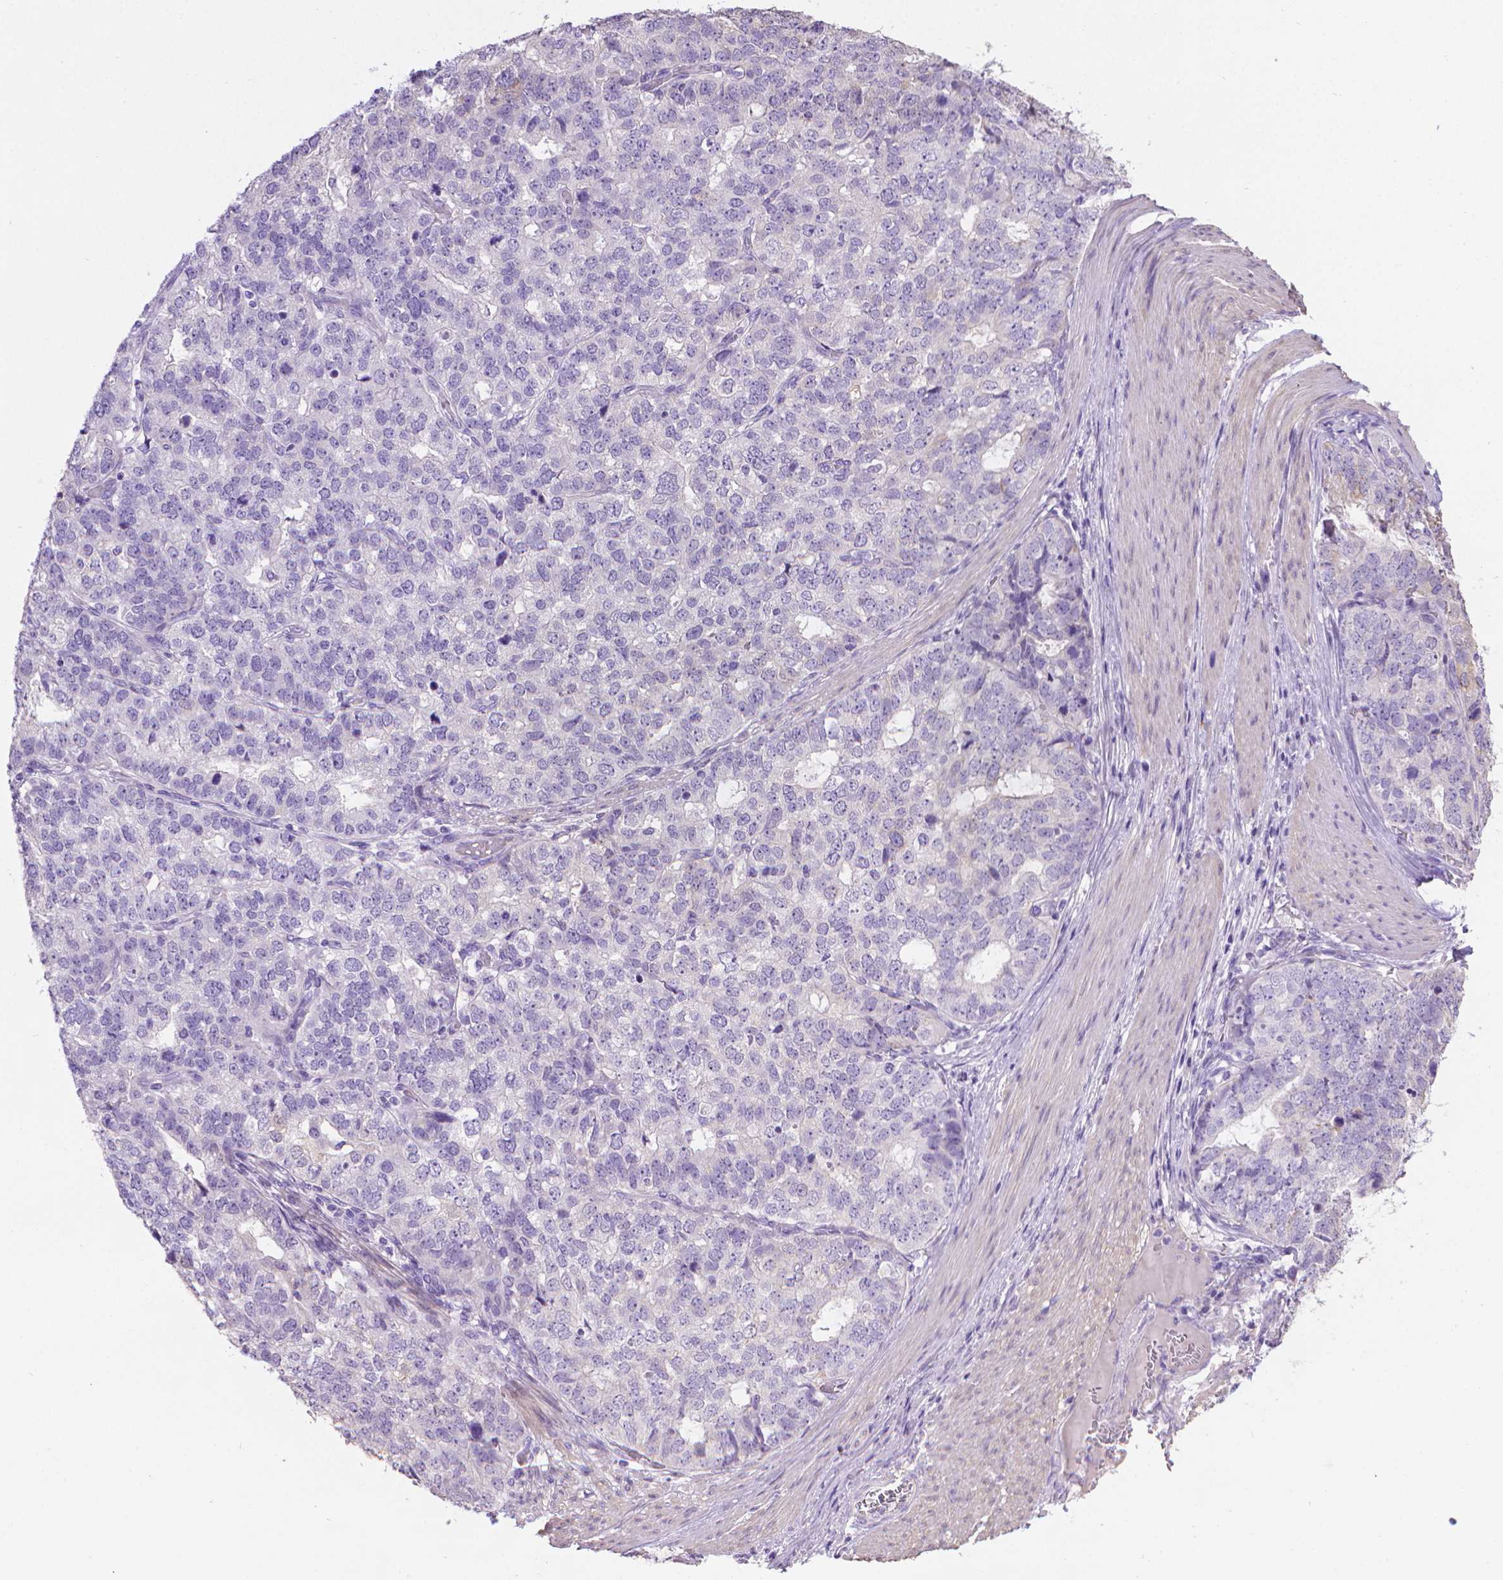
{"staining": {"intensity": "negative", "quantity": "none", "location": "none"}, "tissue": "stomach cancer", "cell_type": "Tumor cells", "image_type": "cancer", "snomed": [{"axis": "morphology", "description": "Adenocarcinoma, NOS"}, {"axis": "topography", "description": "Stomach"}], "caption": "The photomicrograph exhibits no staining of tumor cells in stomach adenocarcinoma.", "gene": "PNMA2", "patient": {"sex": "male", "age": 69}}